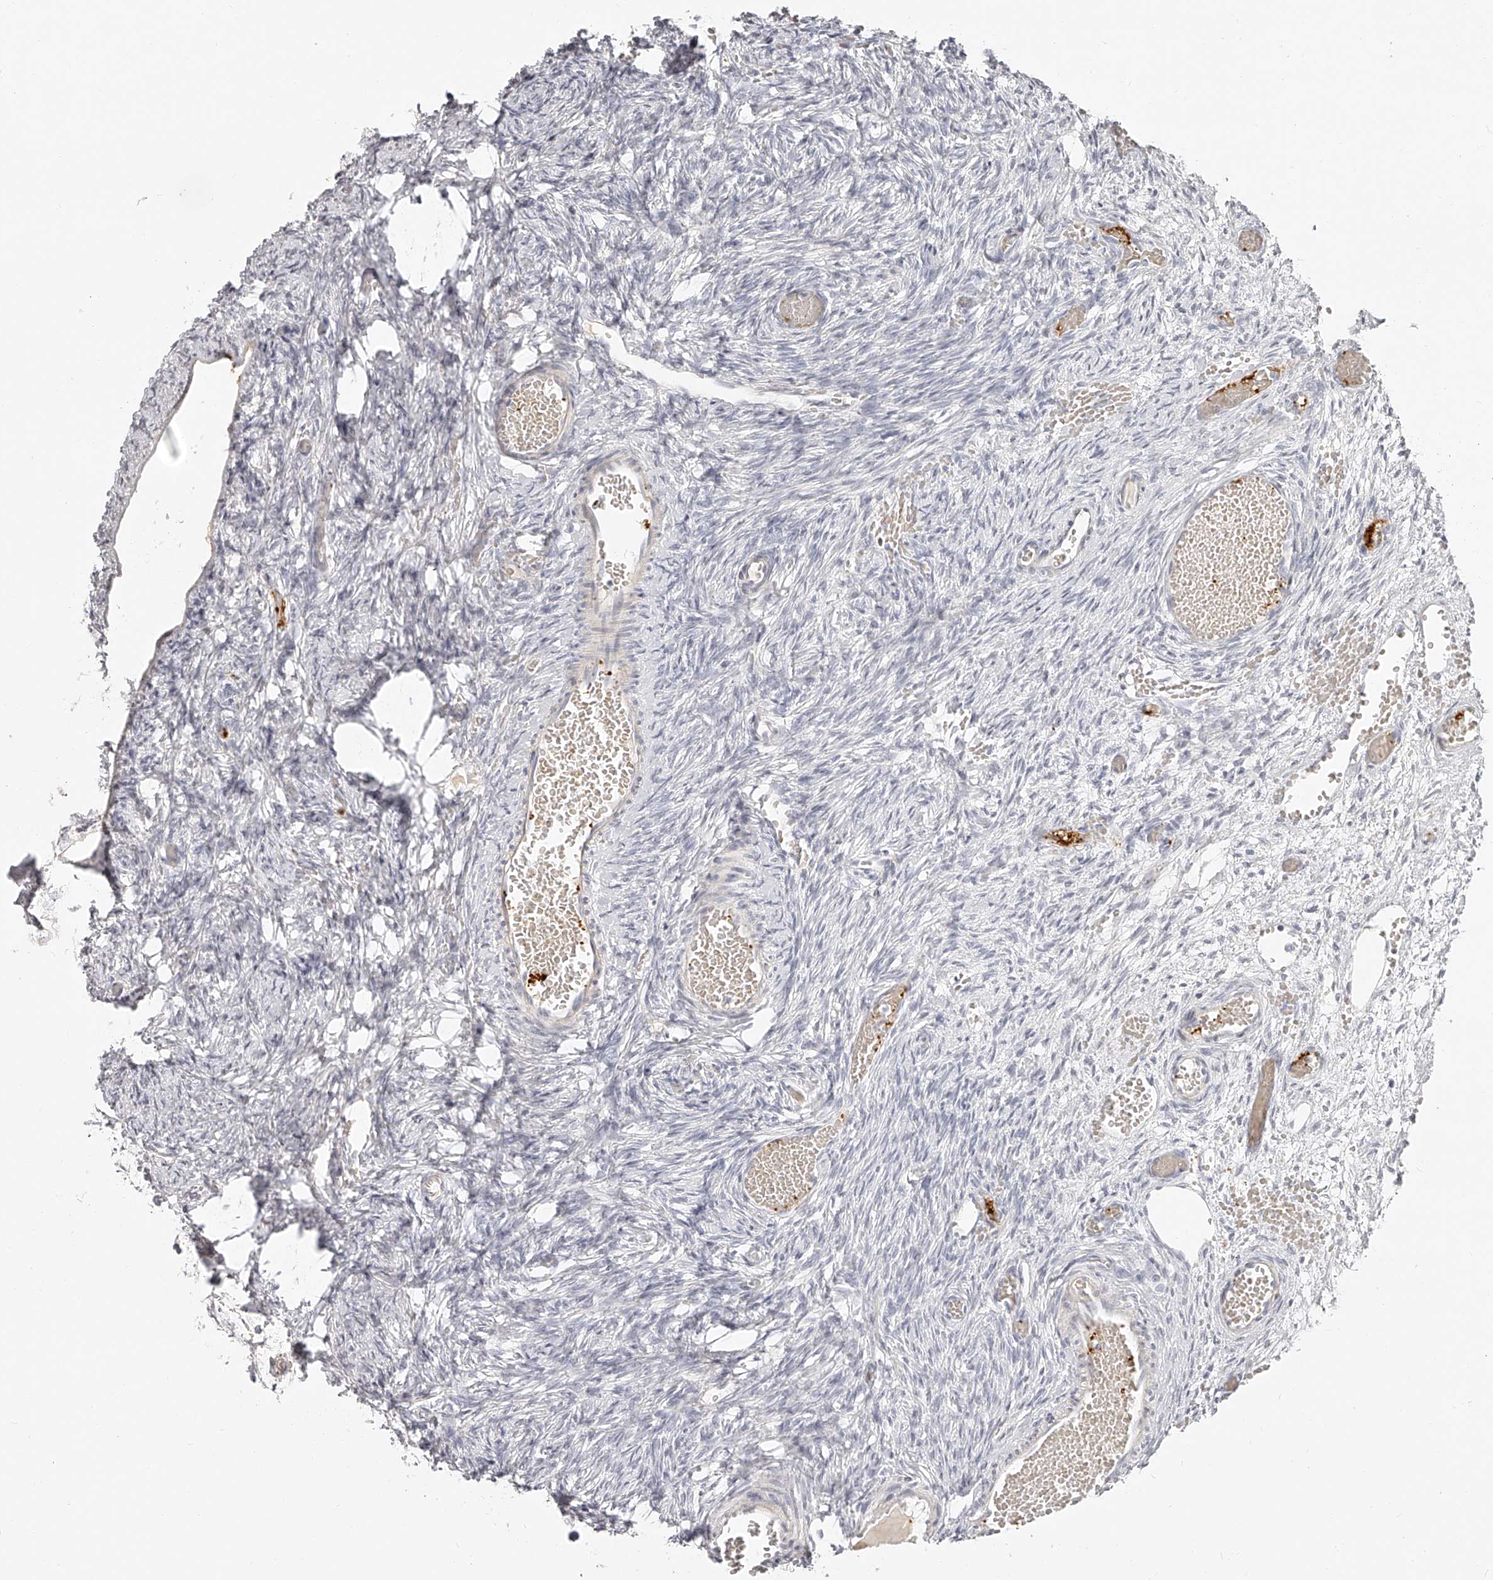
{"staining": {"intensity": "negative", "quantity": "none", "location": "none"}, "tissue": "ovary", "cell_type": "Ovarian stroma cells", "image_type": "normal", "snomed": [{"axis": "morphology", "description": "Adenocarcinoma, NOS"}, {"axis": "topography", "description": "Endometrium"}], "caption": "This is an IHC histopathology image of normal human ovary. There is no staining in ovarian stroma cells.", "gene": "ITGB3", "patient": {"sex": "female", "age": 32}}